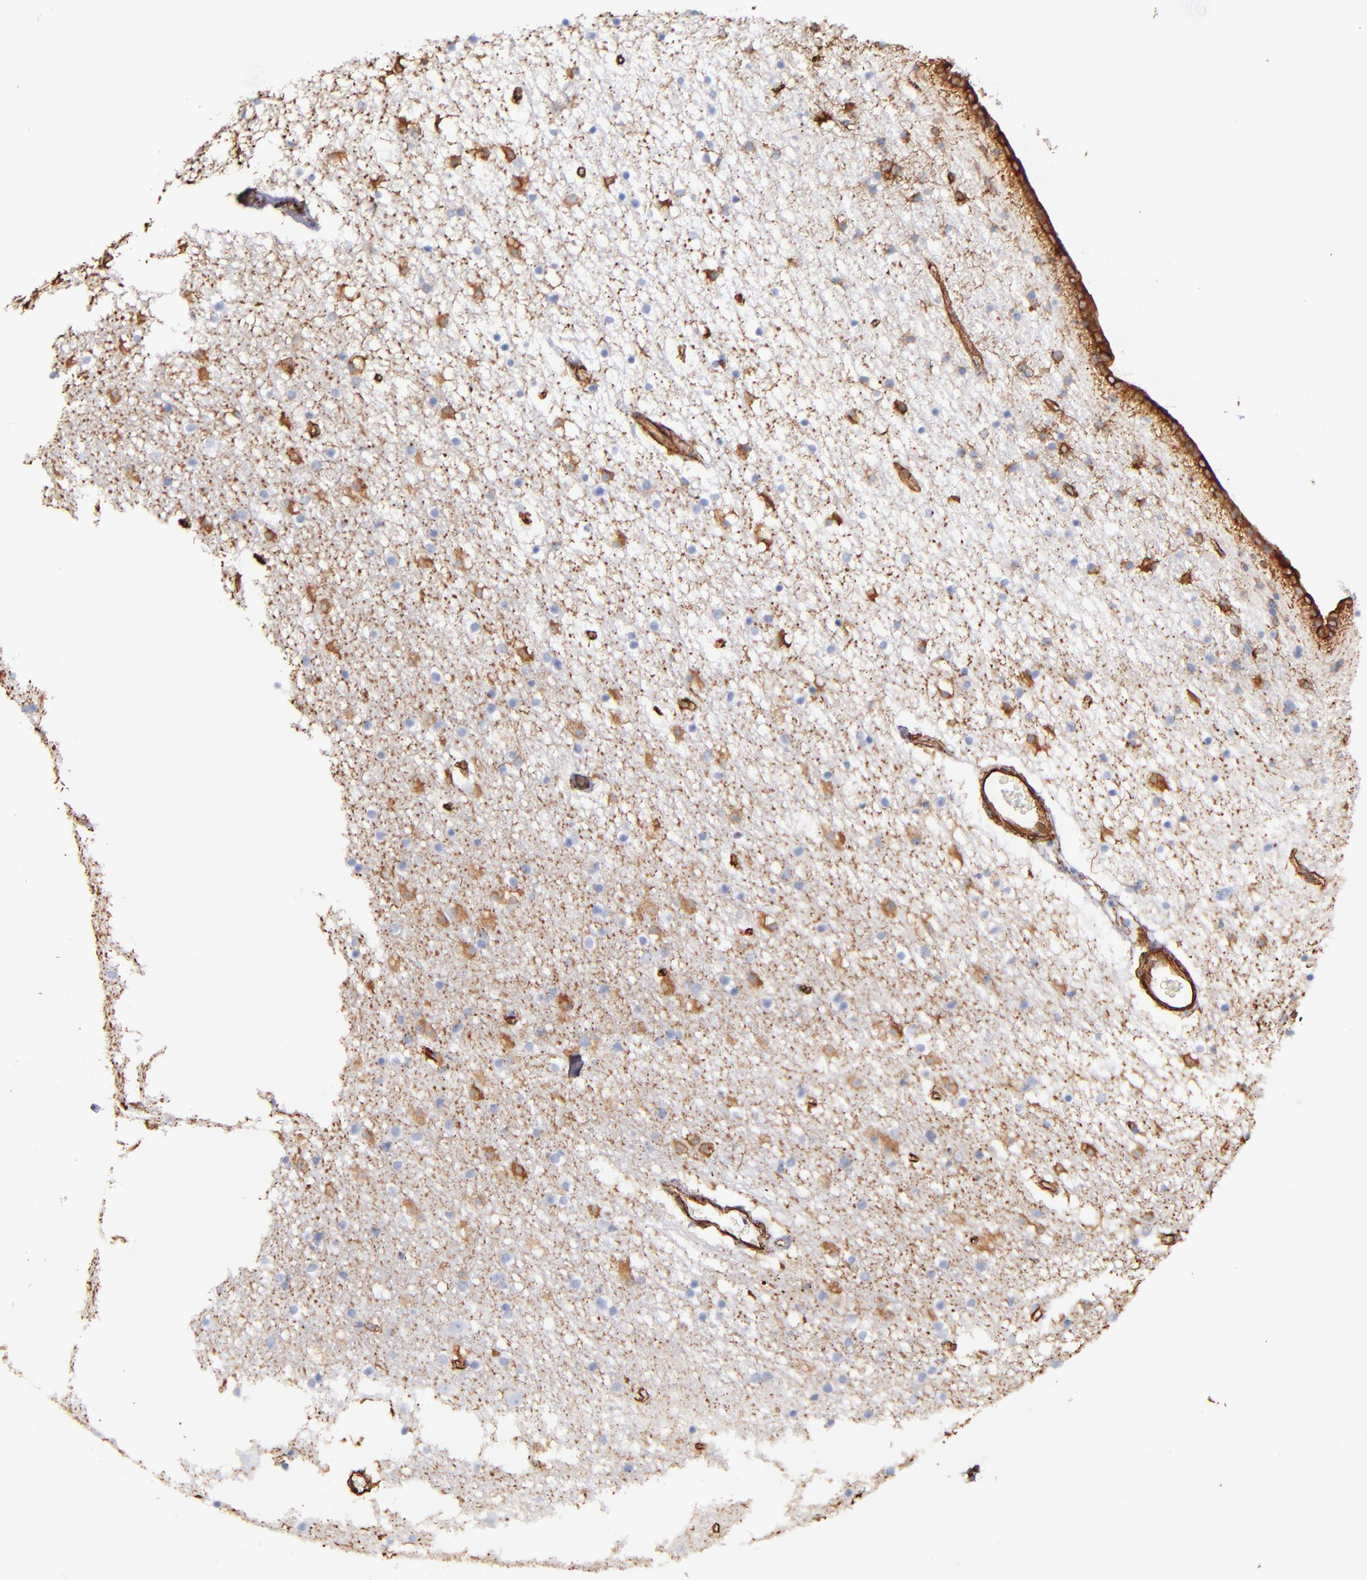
{"staining": {"intensity": "strong", "quantity": "<25%", "location": "cytoplasmic/membranous"}, "tissue": "caudate", "cell_type": "Glial cells", "image_type": "normal", "snomed": [{"axis": "morphology", "description": "Normal tissue, NOS"}, {"axis": "topography", "description": "Lateral ventricle wall"}], "caption": "IHC of unremarkable caudate reveals medium levels of strong cytoplasmic/membranous staining in approximately <25% of glial cells. The staining was performed using DAB to visualize the protein expression in brown, while the nuclei were stained in blue with hematoxylin (Magnification: 20x).", "gene": "VIM", "patient": {"sex": "male", "age": 45}}